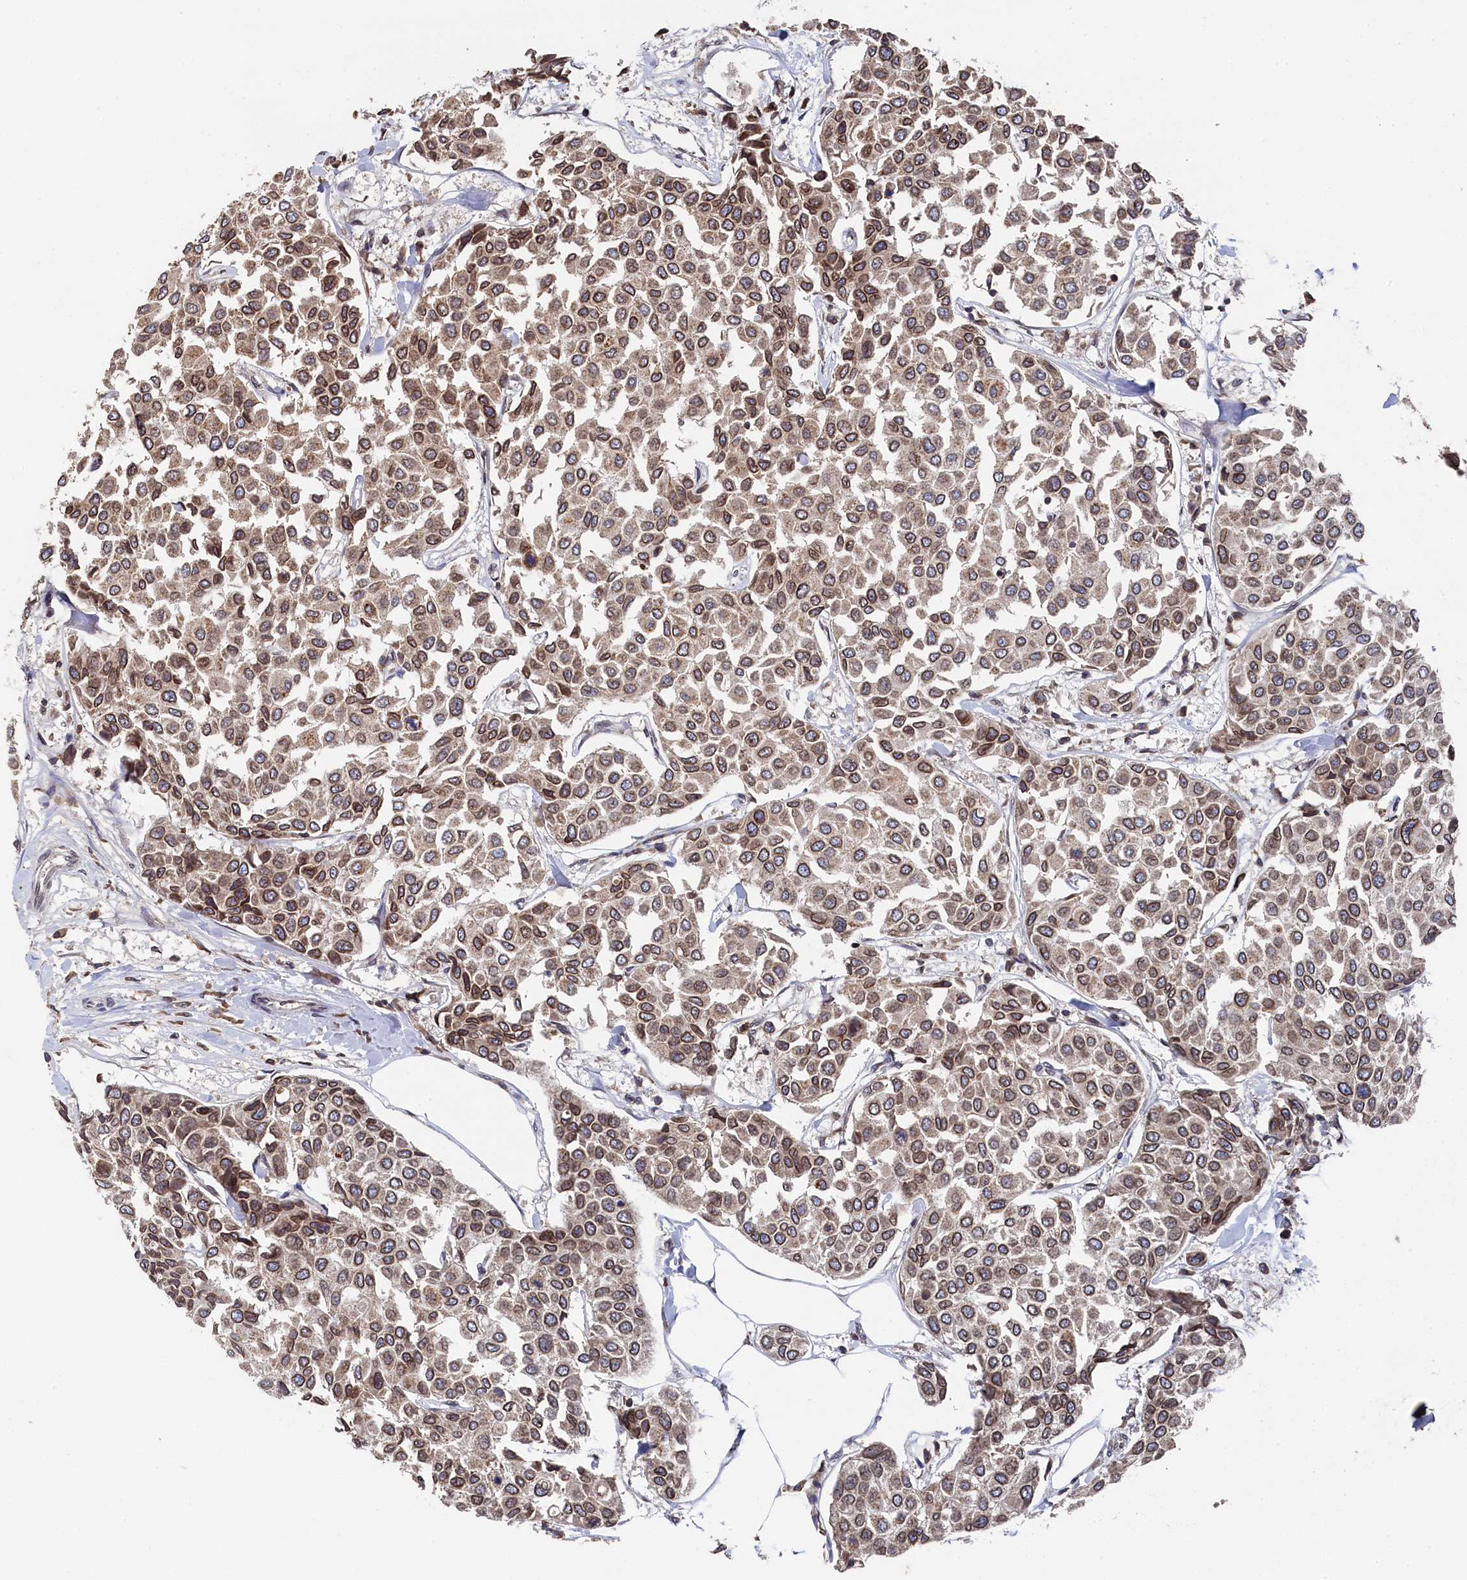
{"staining": {"intensity": "moderate", "quantity": ">75%", "location": "cytoplasmic/membranous,nuclear"}, "tissue": "breast cancer", "cell_type": "Tumor cells", "image_type": "cancer", "snomed": [{"axis": "morphology", "description": "Duct carcinoma"}, {"axis": "topography", "description": "Breast"}], "caption": "This is an image of immunohistochemistry (IHC) staining of breast cancer, which shows moderate positivity in the cytoplasmic/membranous and nuclear of tumor cells.", "gene": "ANKEF1", "patient": {"sex": "female", "age": 55}}